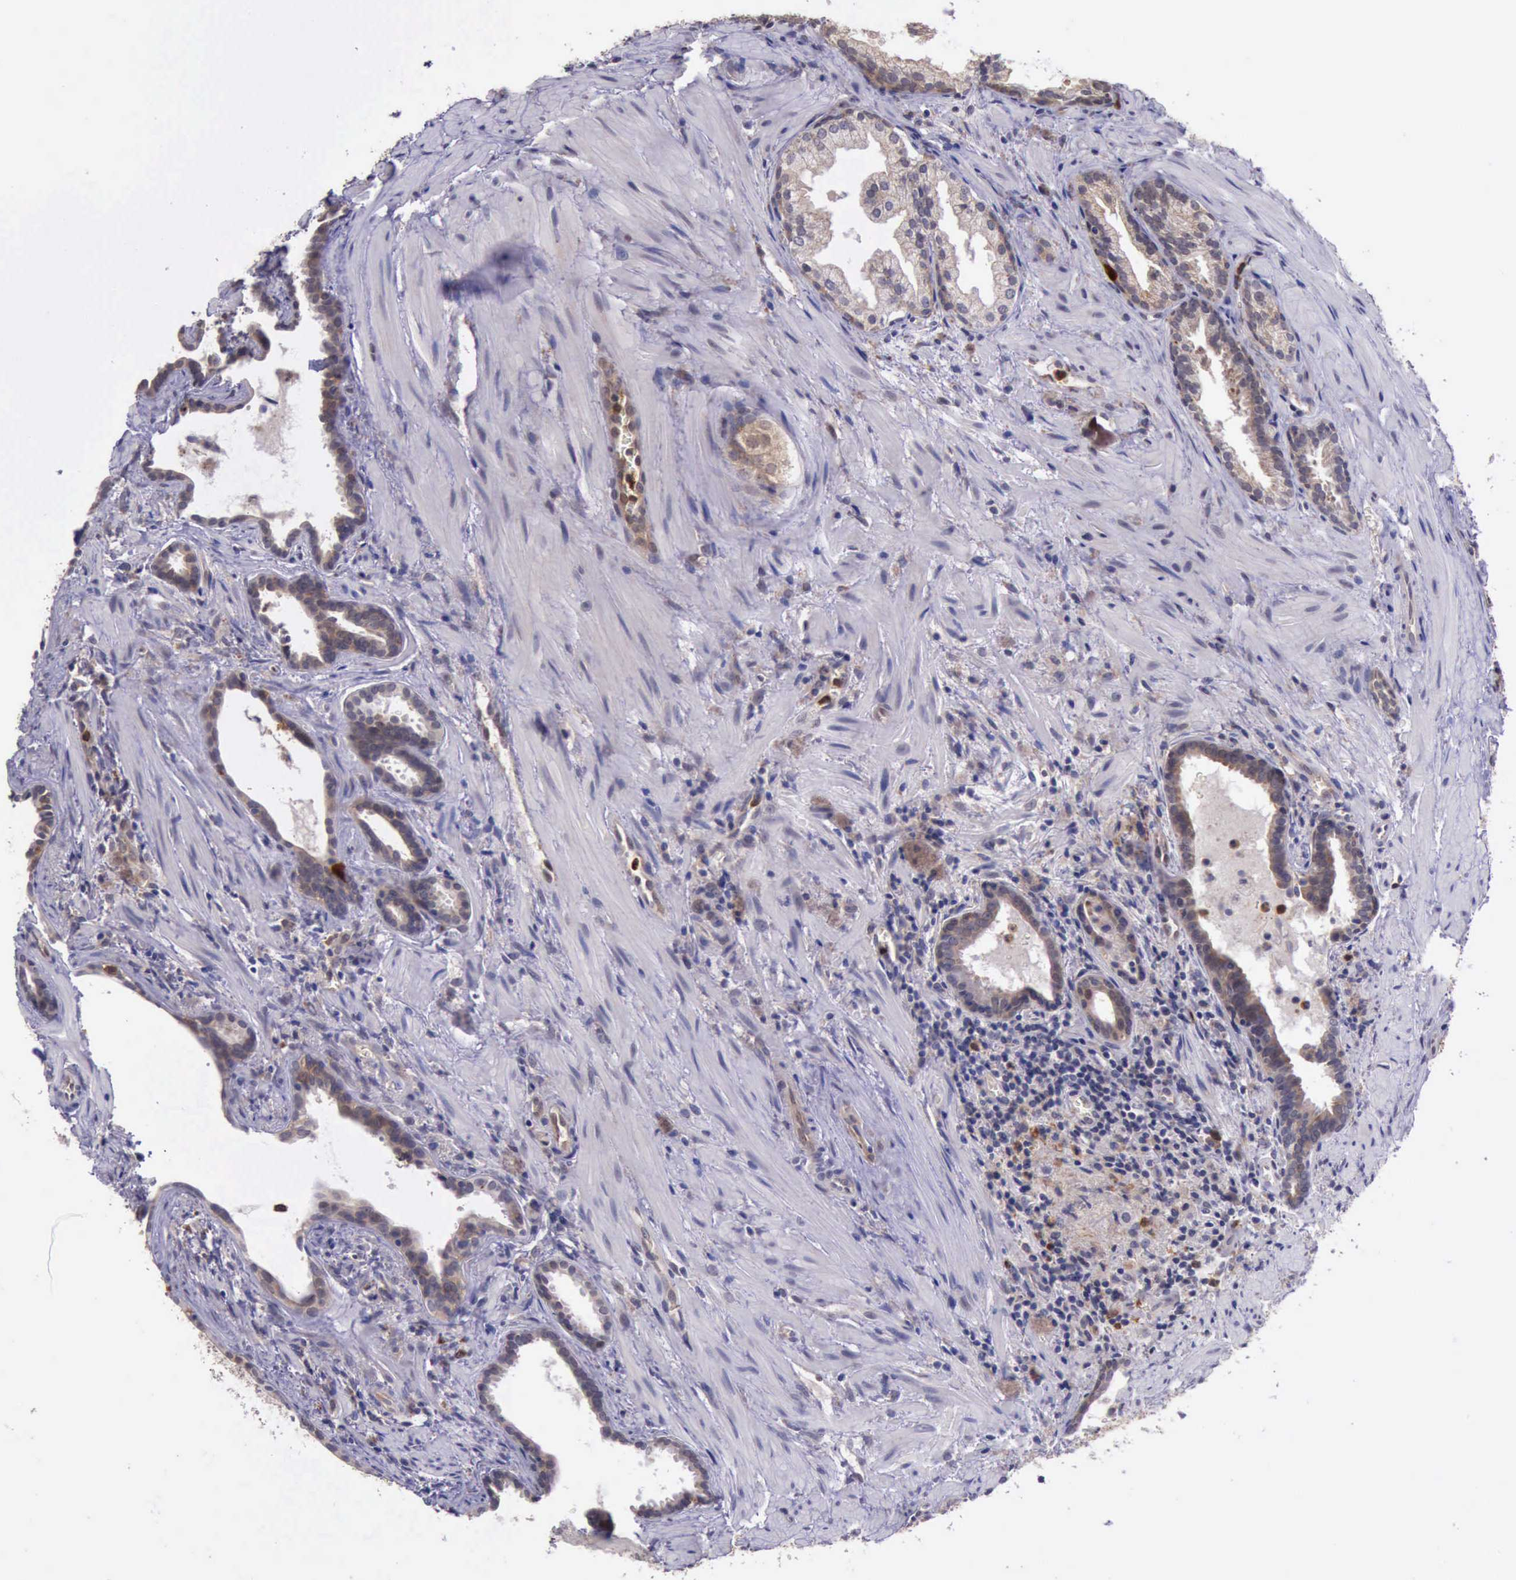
{"staining": {"intensity": "weak", "quantity": ">75%", "location": "cytoplasmic/membranous"}, "tissue": "prostate cancer", "cell_type": "Tumor cells", "image_type": "cancer", "snomed": [{"axis": "morphology", "description": "Adenocarcinoma, Medium grade"}, {"axis": "topography", "description": "Prostate"}], "caption": "A low amount of weak cytoplasmic/membranous expression is identified in about >75% of tumor cells in prostate cancer tissue.", "gene": "PLEK2", "patient": {"sex": "male", "age": 64}}